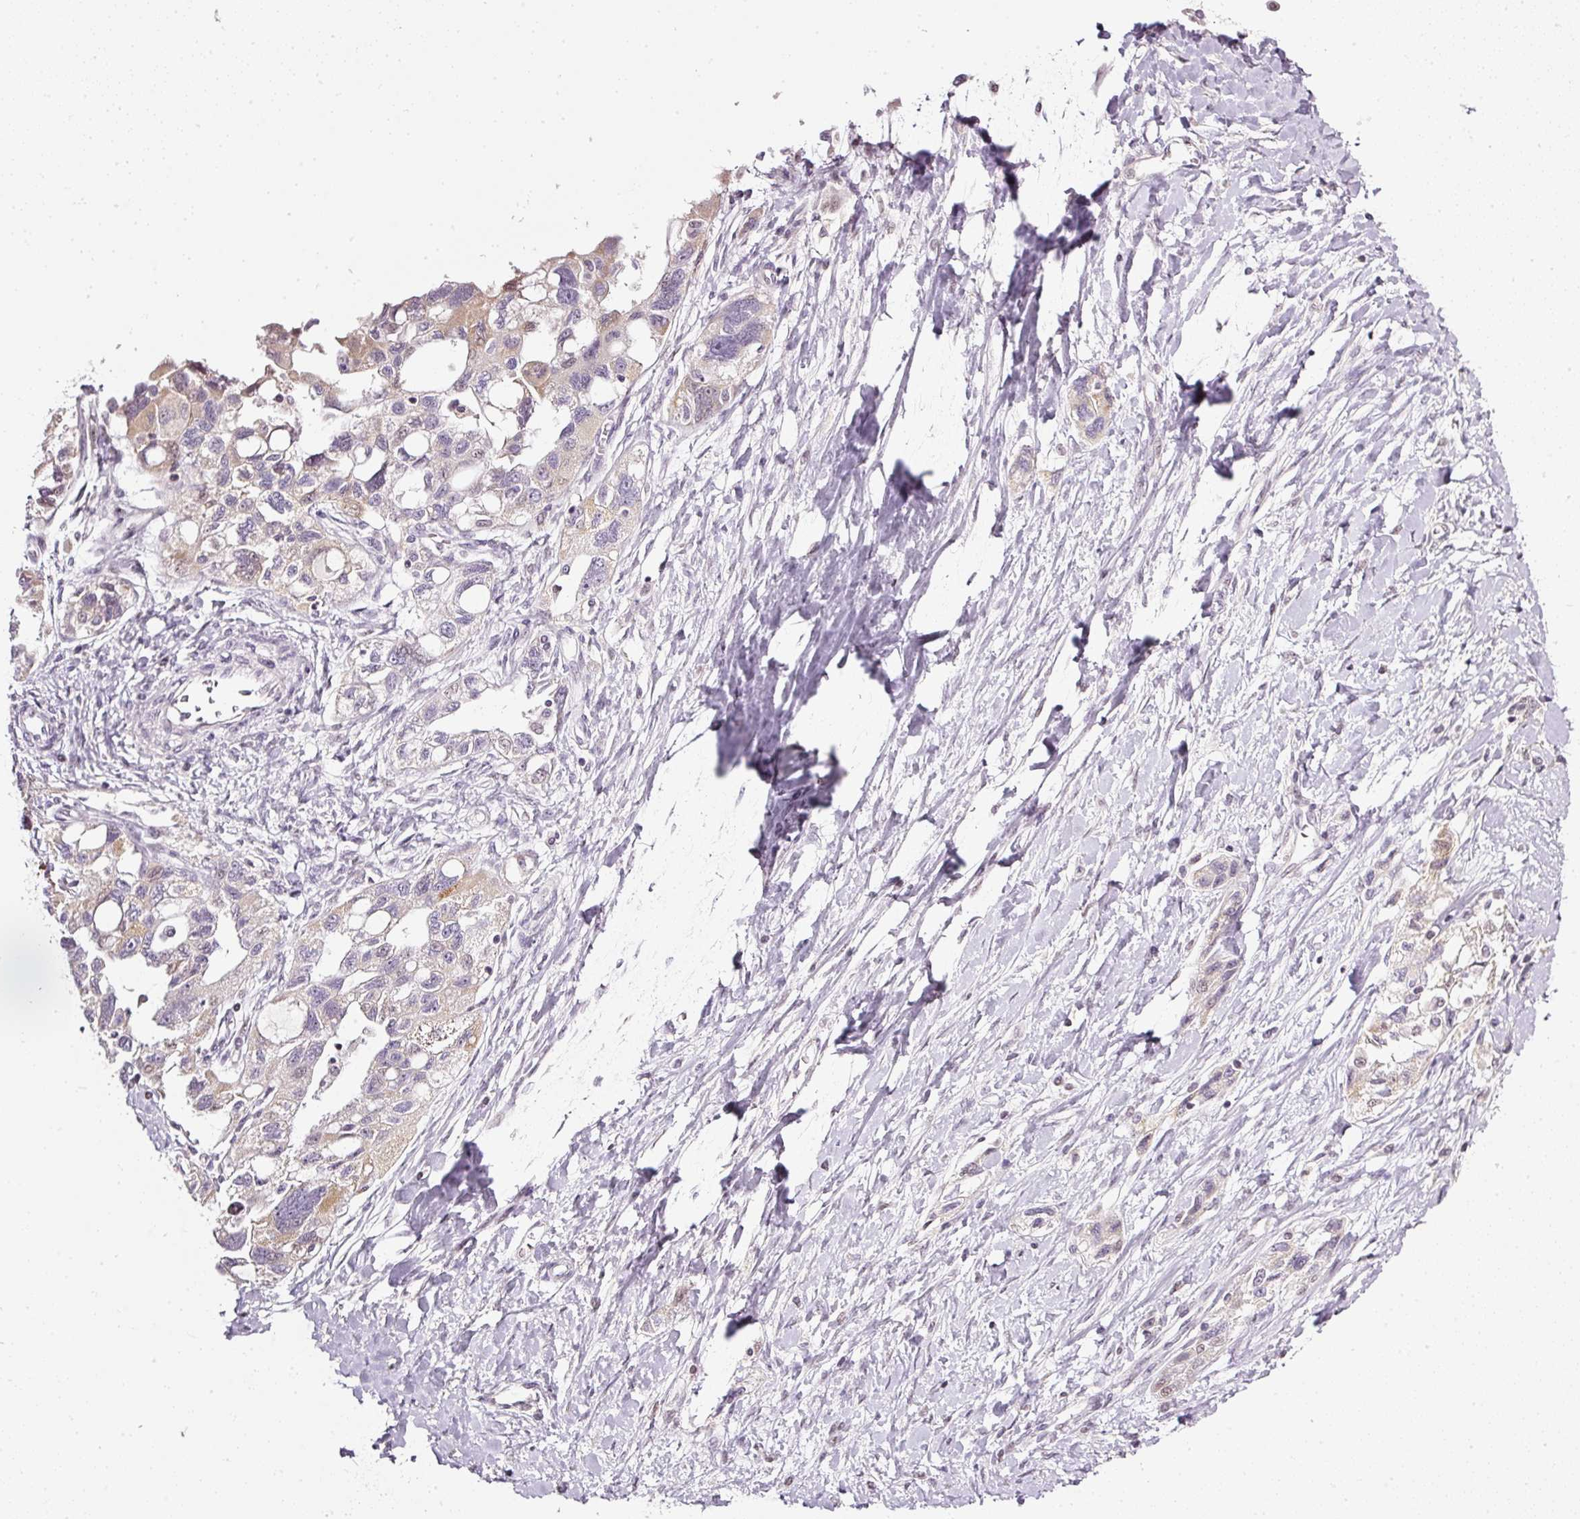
{"staining": {"intensity": "moderate", "quantity": "<25%", "location": "cytoplasmic/membranous"}, "tissue": "ovarian cancer", "cell_type": "Tumor cells", "image_type": "cancer", "snomed": [{"axis": "morphology", "description": "Carcinoma, NOS"}, {"axis": "morphology", "description": "Cystadenocarcinoma, serous, NOS"}, {"axis": "topography", "description": "Ovary"}], "caption": "Protein expression analysis of human ovarian cancer (serous cystadenocarcinoma) reveals moderate cytoplasmic/membranous positivity in about <25% of tumor cells. (brown staining indicates protein expression, while blue staining denotes nuclei).", "gene": "NRDE2", "patient": {"sex": "female", "age": 69}}